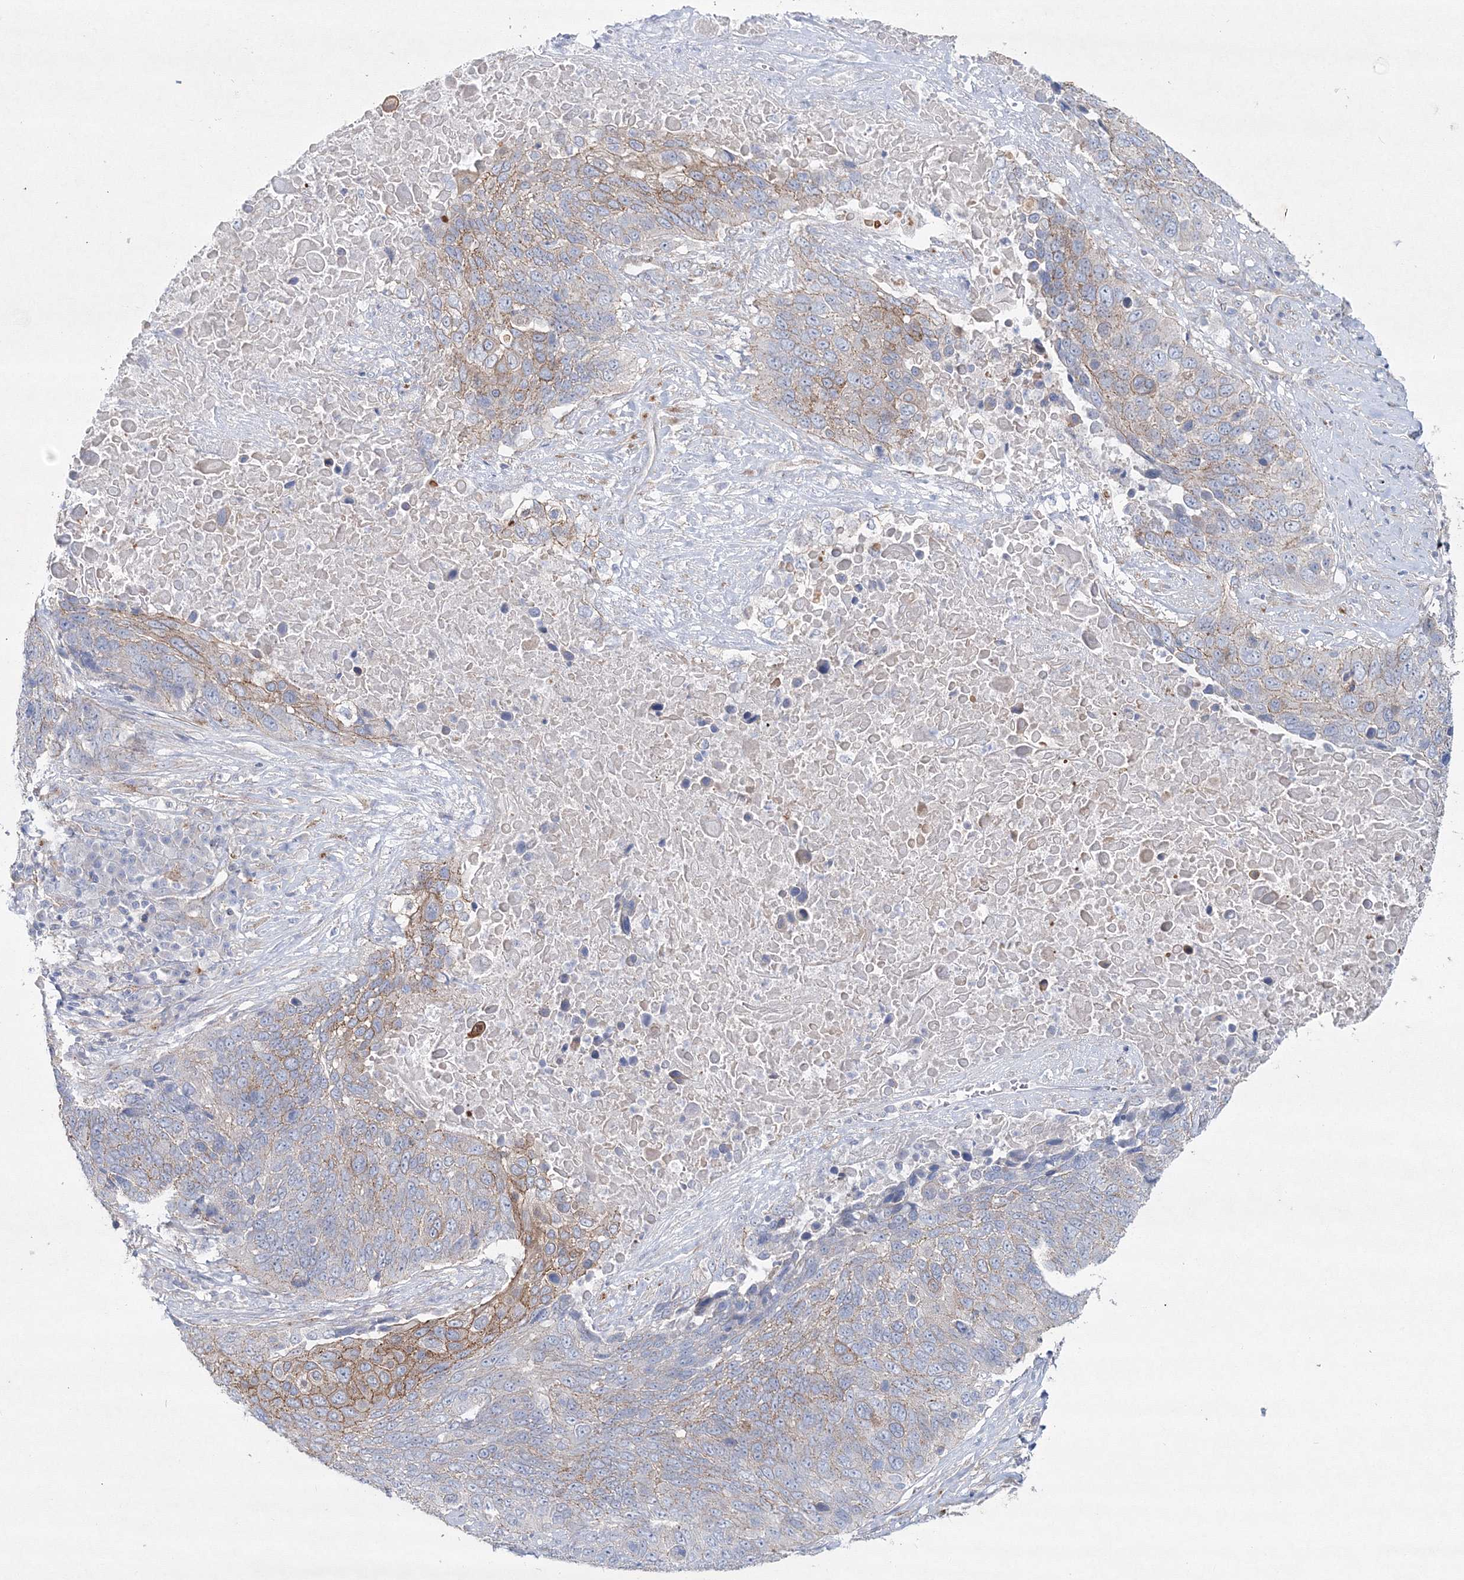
{"staining": {"intensity": "moderate", "quantity": "25%-75%", "location": "cytoplasmic/membranous"}, "tissue": "lung cancer", "cell_type": "Tumor cells", "image_type": "cancer", "snomed": [{"axis": "morphology", "description": "Squamous cell carcinoma, NOS"}, {"axis": "topography", "description": "Lung"}], "caption": "A histopathology image of lung cancer stained for a protein exhibits moderate cytoplasmic/membranous brown staining in tumor cells.", "gene": "NAA40", "patient": {"sex": "male", "age": 66}}